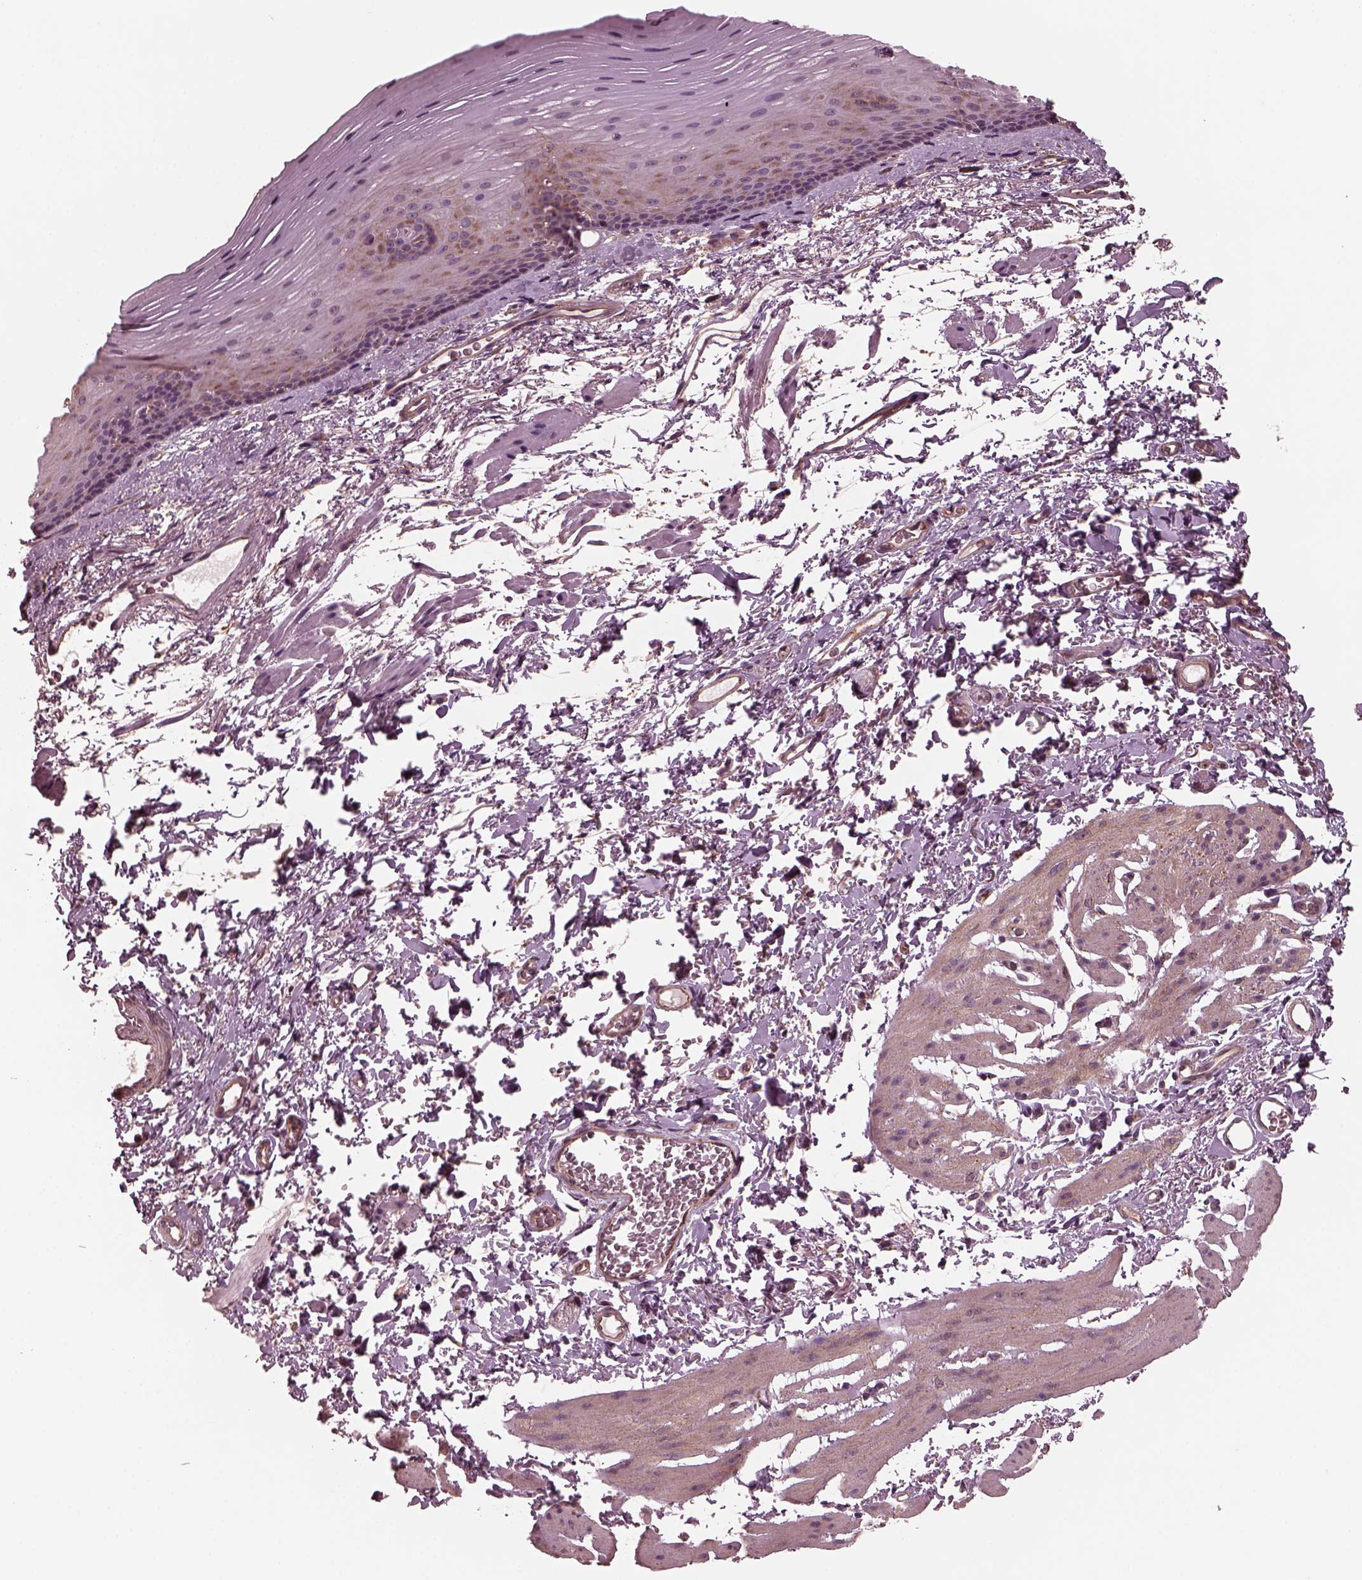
{"staining": {"intensity": "weak", "quantity": "<25%", "location": "cytoplasmic/membranous"}, "tissue": "esophagus", "cell_type": "Squamous epithelial cells", "image_type": "normal", "snomed": [{"axis": "morphology", "description": "Normal tissue, NOS"}, {"axis": "topography", "description": "Esophagus"}], "caption": "DAB immunohistochemical staining of benign esophagus exhibits no significant staining in squamous epithelial cells.", "gene": "TUBG1", "patient": {"sex": "male", "age": 76}}